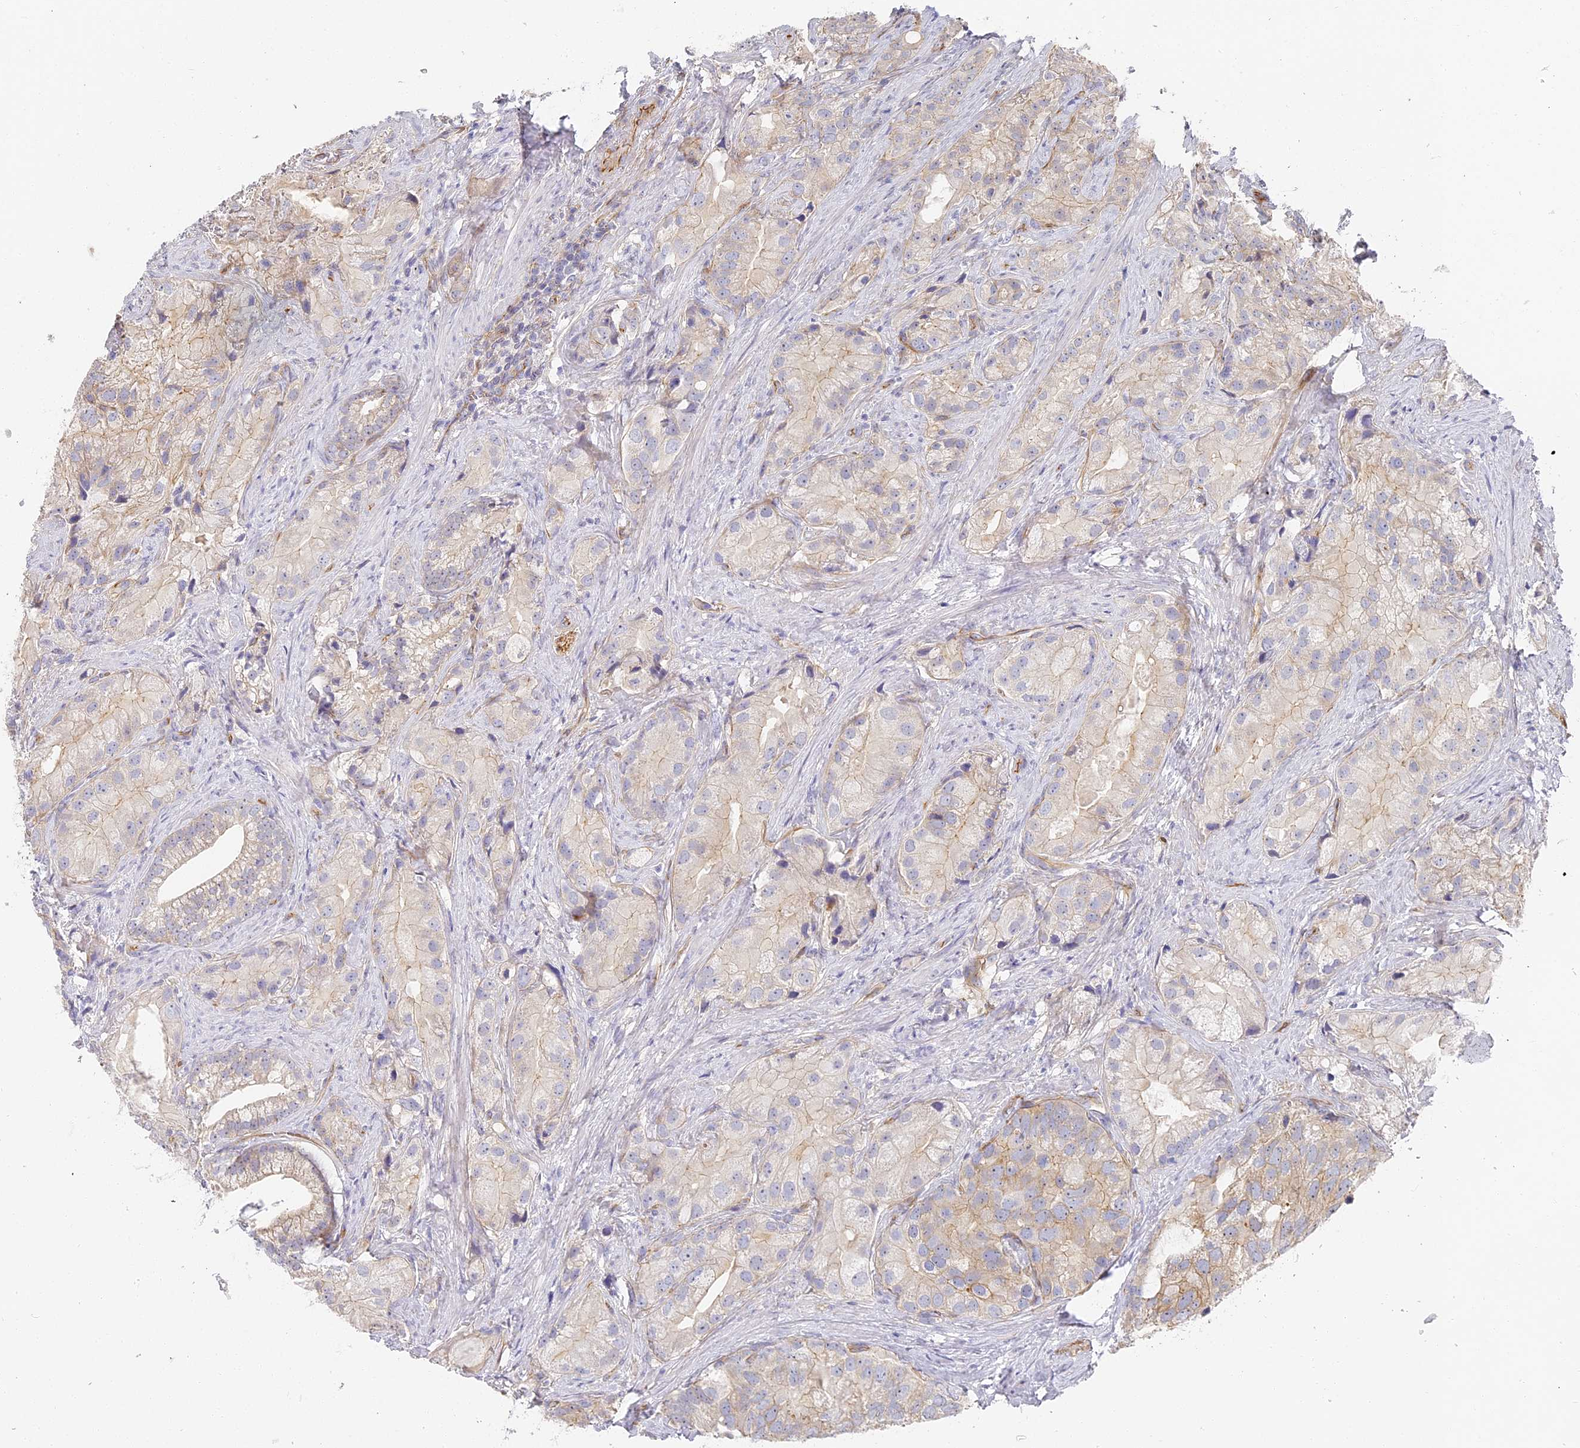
{"staining": {"intensity": "negative", "quantity": "none", "location": "none"}, "tissue": "prostate cancer", "cell_type": "Tumor cells", "image_type": "cancer", "snomed": [{"axis": "morphology", "description": "Adenocarcinoma, Low grade"}, {"axis": "topography", "description": "Prostate"}], "caption": "Immunohistochemistry (IHC) image of prostate adenocarcinoma (low-grade) stained for a protein (brown), which demonstrates no positivity in tumor cells. (DAB immunohistochemistry, high magnification).", "gene": "CCDC30", "patient": {"sex": "male", "age": 71}}